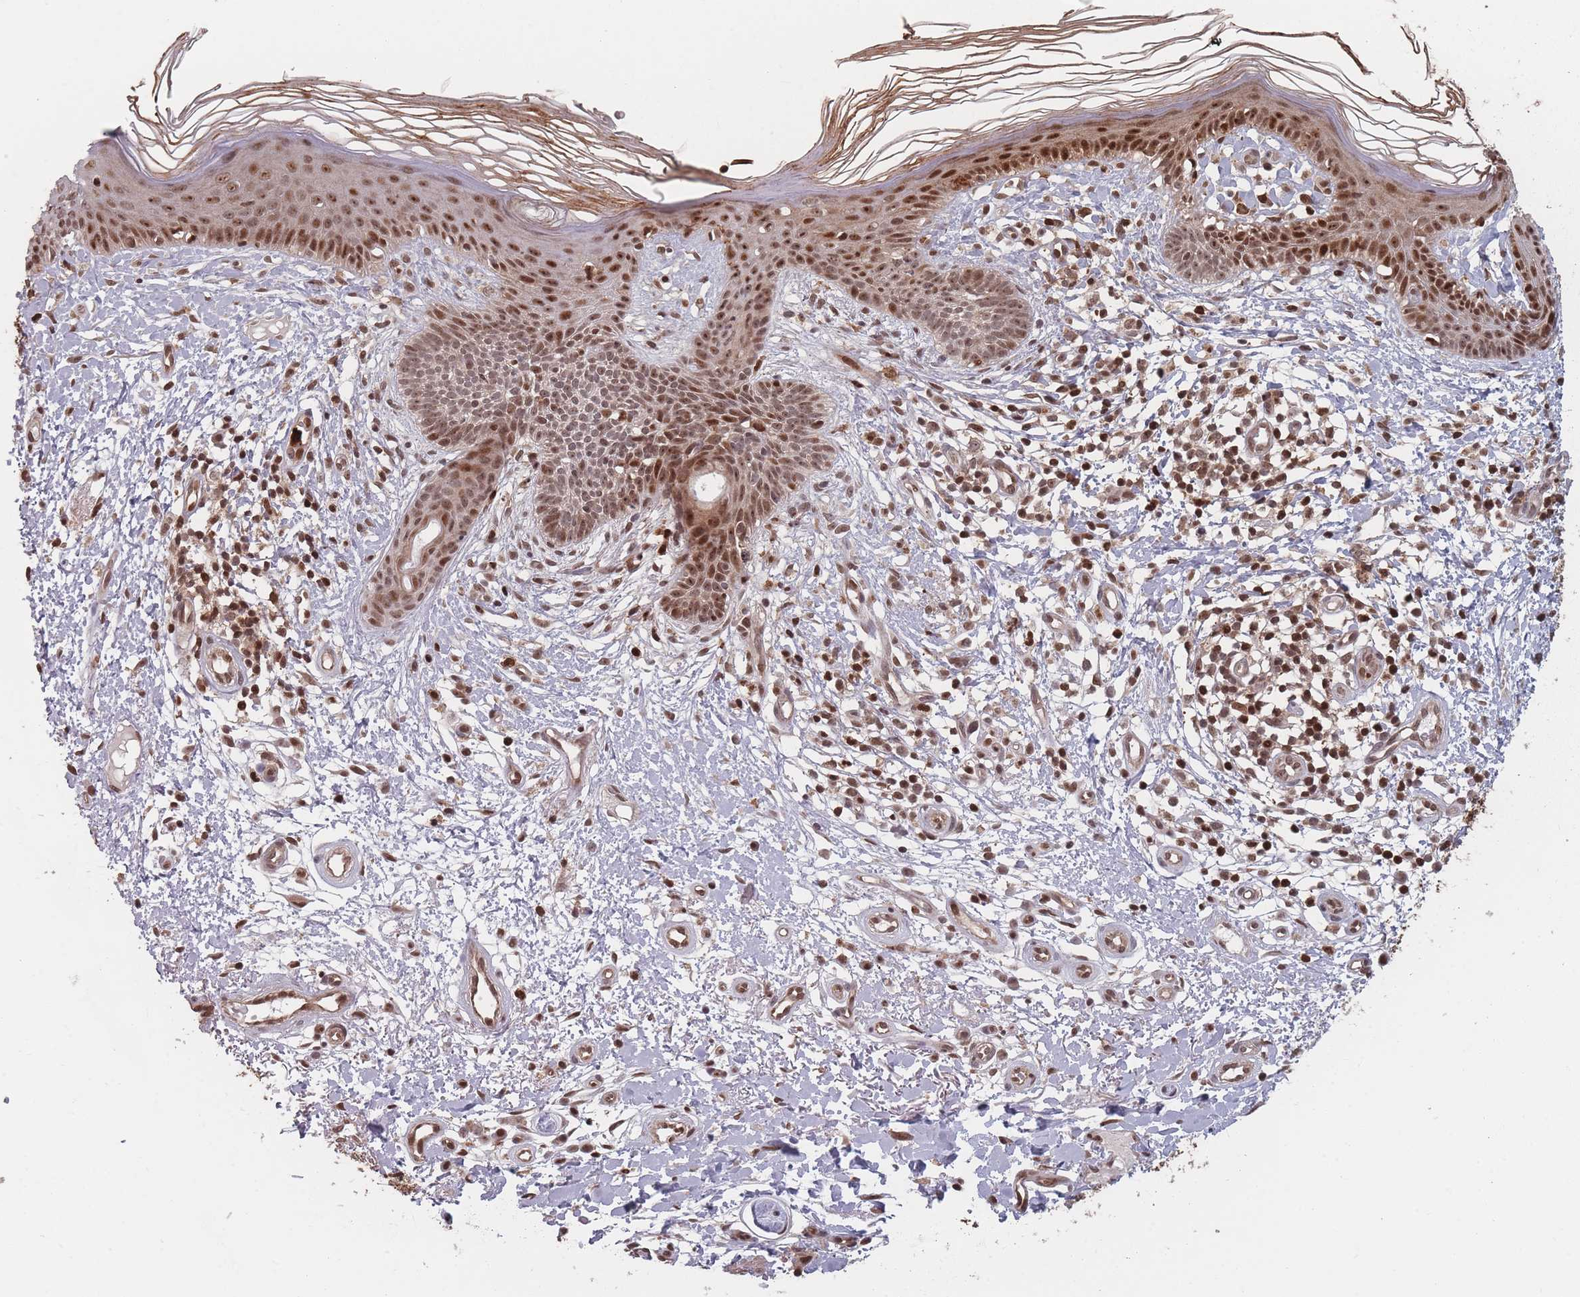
{"staining": {"intensity": "moderate", "quantity": ">75%", "location": "nuclear"}, "tissue": "skin cancer", "cell_type": "Tumor cells", "image_type": "cancer", "snomed": [{"axis": "morphology", "description": "Basal cell carcinoma"}, {"axis": "topography", "description": "Skin"}], "caption": "The image displays a brown stain indicating the presence of a protein in the nuclear of tumor cells in skin cancer.", "gene": "WDR55", "patient": {"sex": "male", "age": 78}}